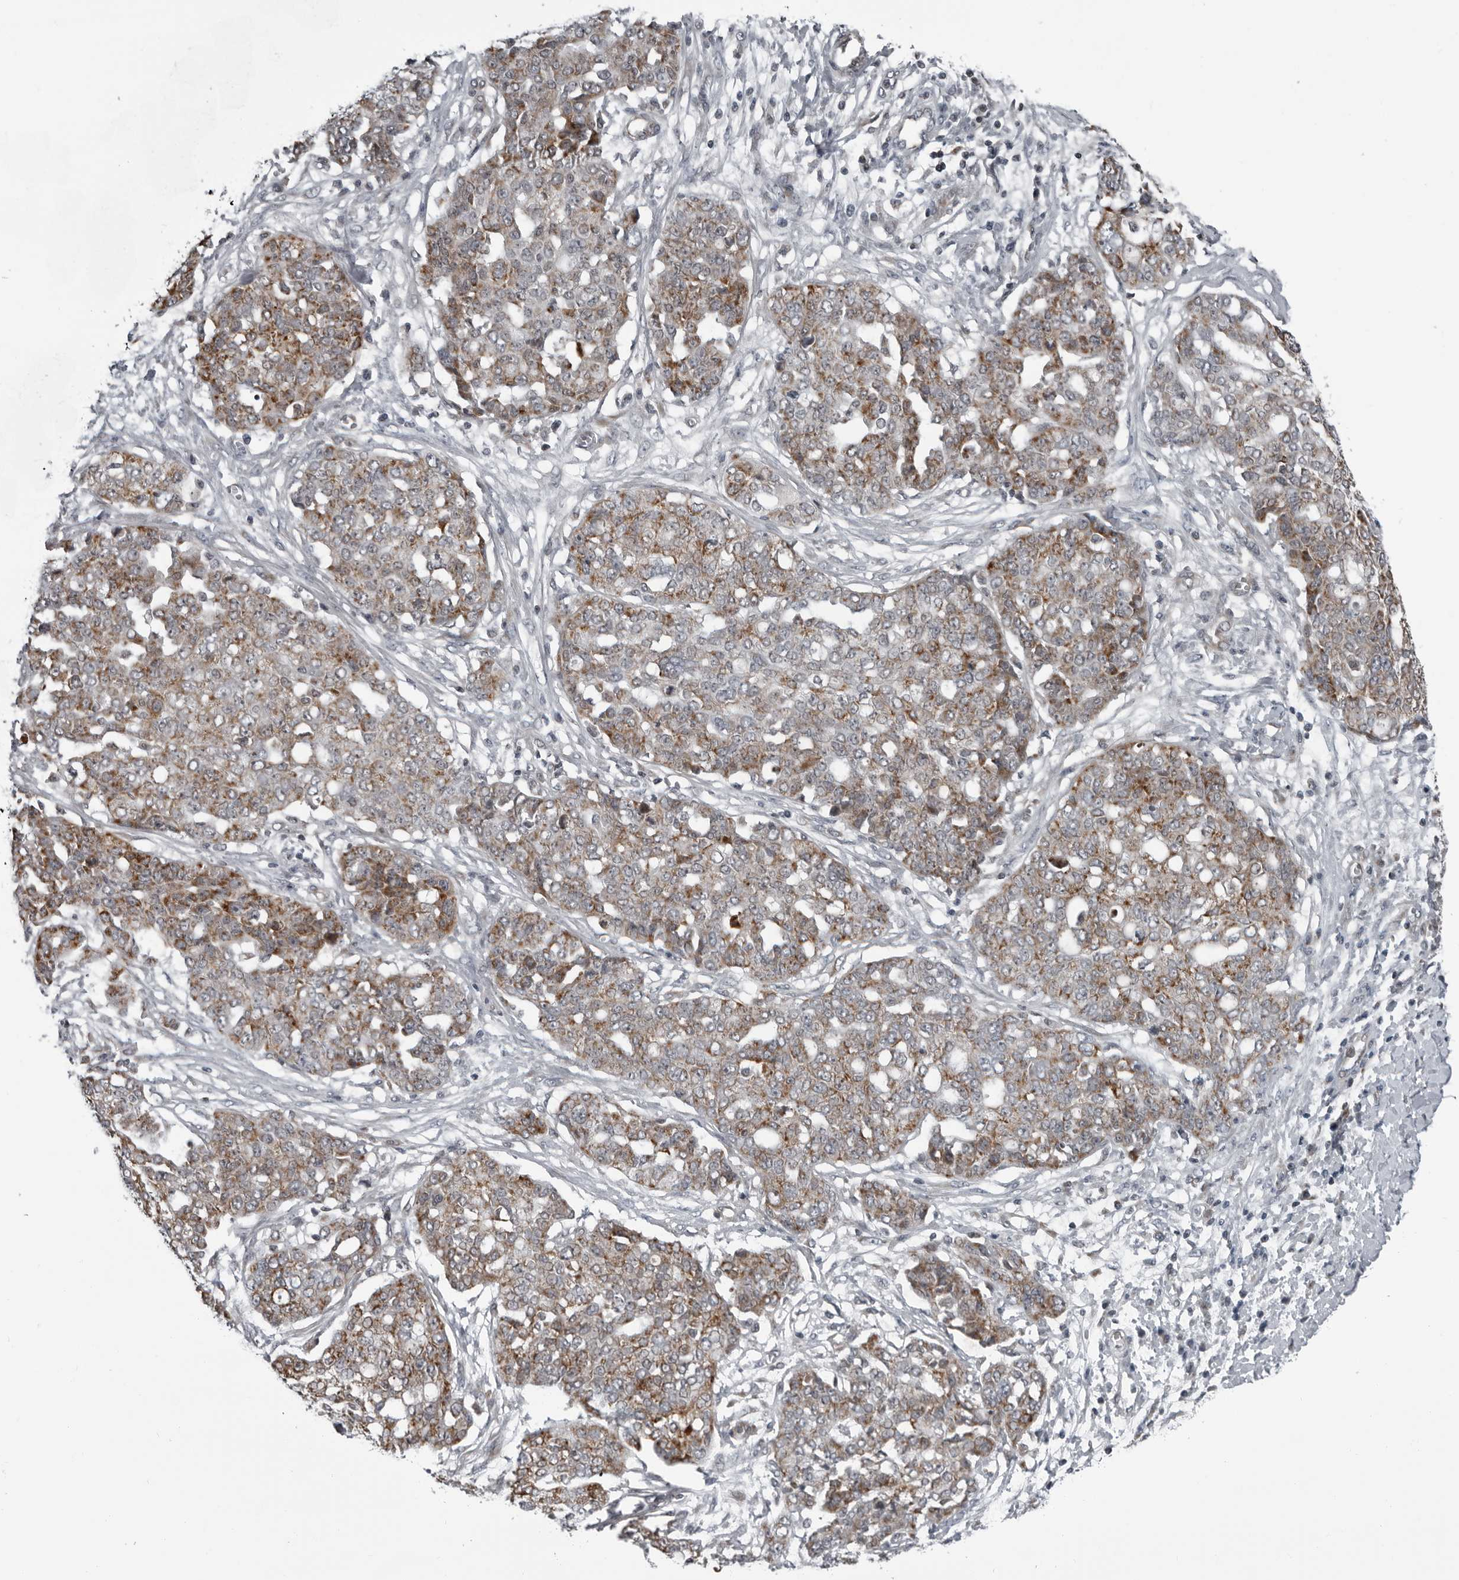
{"staining": {"intensity": "moderate", "quantity": ">75%", "location": "cytoplasmic/membranous"}, "tissue": "ovarian cancer", "cell_type": "Tumor cells", "image_type": "cancer", "snomed": [{"axis": "morphology", "description": "Cystadenocarcinoma, serous, NOS"}, {"axis": "topography", "description": "Soft tissue"}, {"axis": "topography", "description": "Ovary"}], "caption": "The histopathology image exhibits staining of ovarian cancer (serous cystadenocarcinoma), revealing moderate cytoplasmic/membranous protein positivity (brown color) within tumor cells.", "gene": "RTCA", "patient": {"sex": "female", "age": 57}}